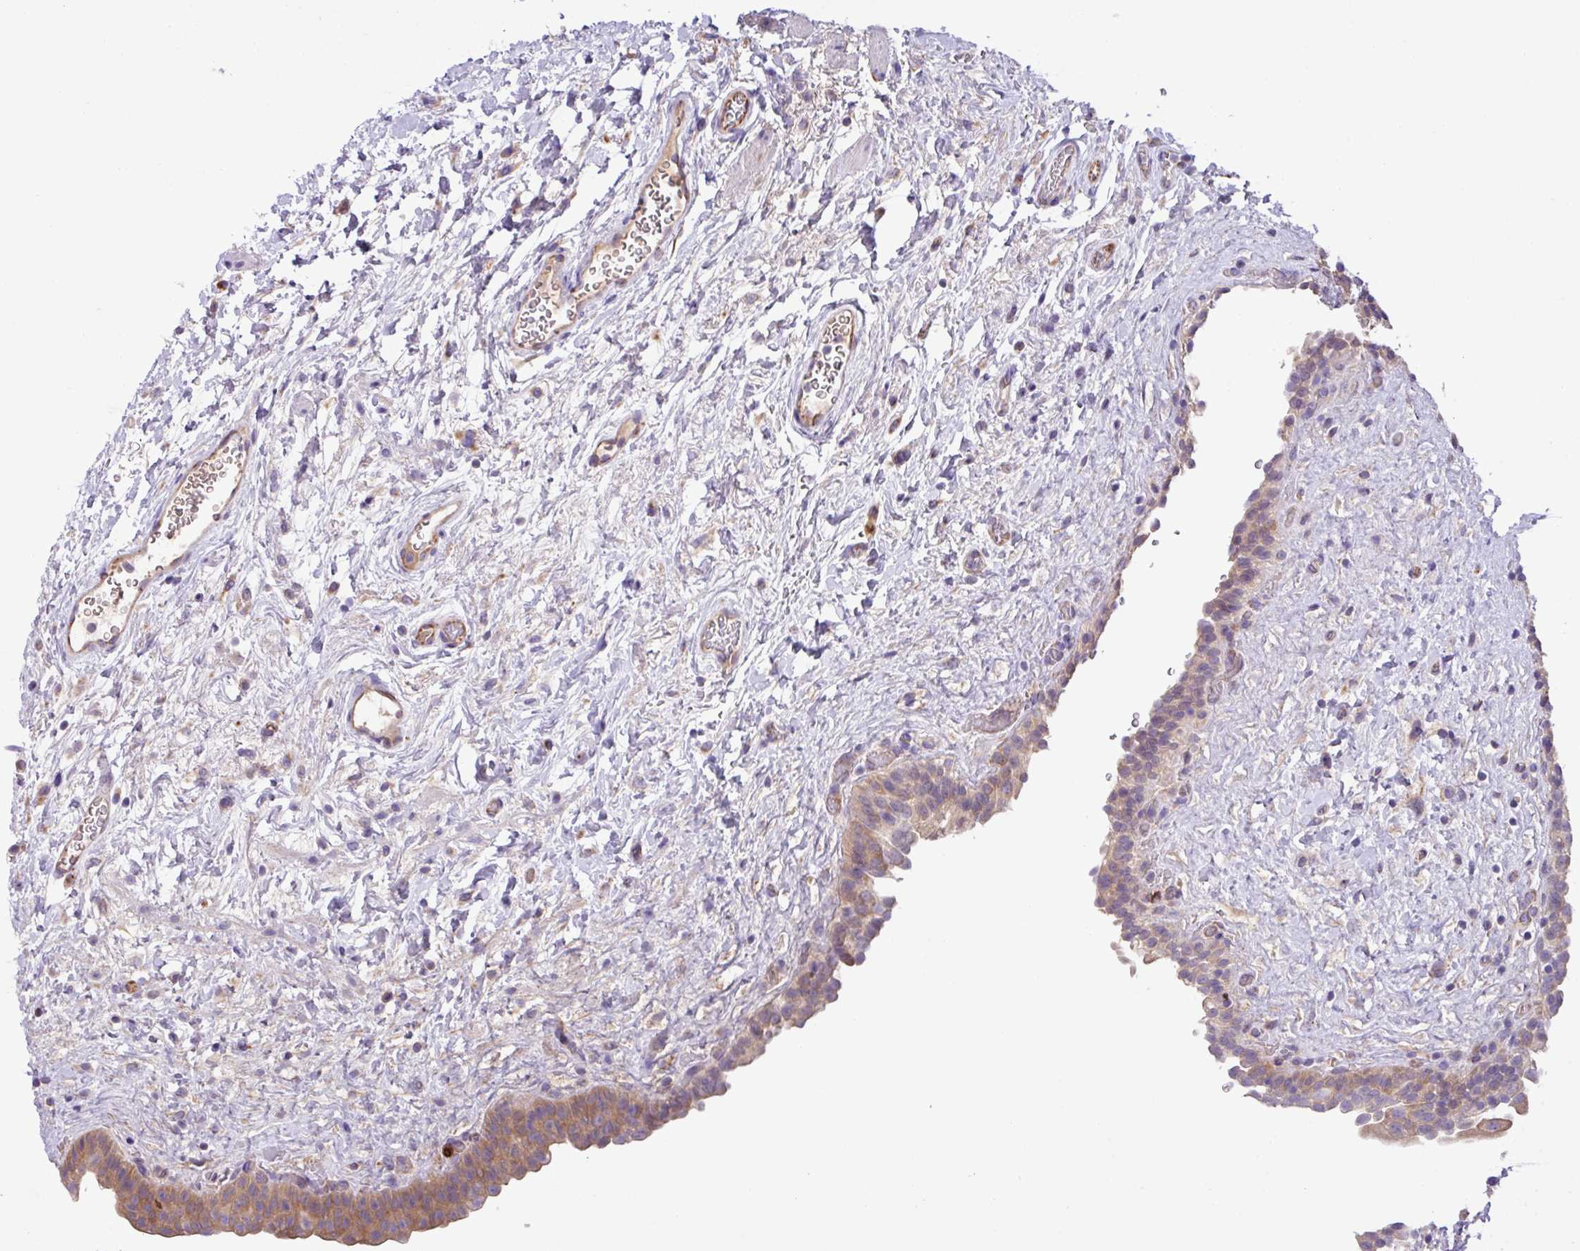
{"staining": {"intensity": "weak", "quantity": "25%-75%", "location": "cytoplasmic/membranous"}, "tissue": "urinary bladder", "cell_type": "Urothelial cells", "image_type": "normal", "snomed": [{"axis": "morphology", "description": "Normal tissue, NOS"}, {"axis": "topography", "description": "Urinary bladder"}], "caption": "Protein staining shows weak cytoplasmic/membranous staining in about 25%-75% of urothelial cells in benign urinary bladder.", "gene": "MRM2", "patient": {"sex": "male", "age": 69}}